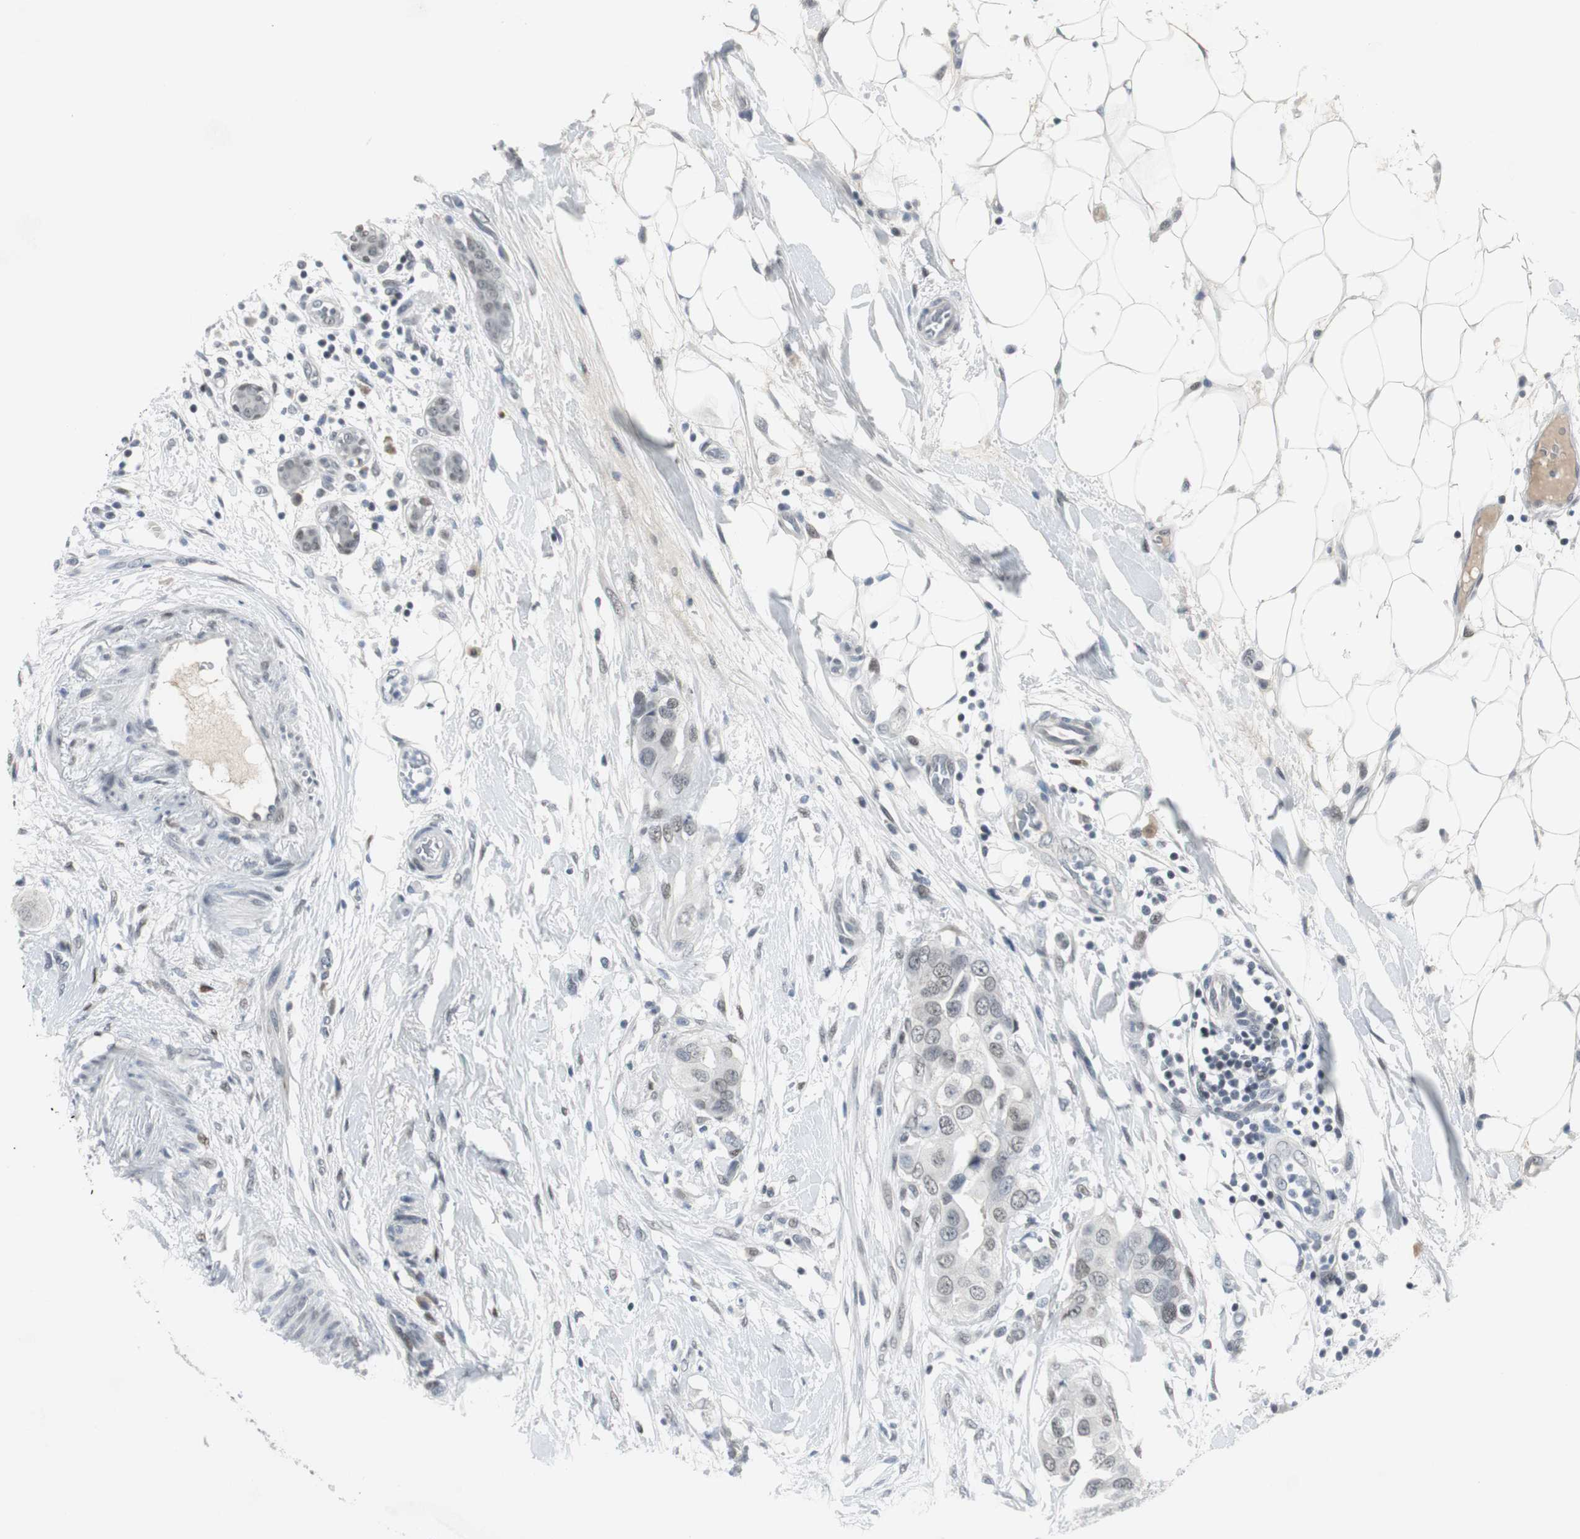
{"staining": {"intensity": "weak", "quantity": "25%-75%", "location": "nuclear"}, "tissue": "breast cancer", "cell_type": "Tumor cells", "image_type": "cancer", "snomed": [{"axis": "morphology", "description": "Duct carcinoma"}, {"axis": "topography", "description": "Breast"}], "caption": "Immunohistochemical staining of human infiltrating ductal carcinoma (breast) reveals low levels of weak nuclear protein expression in about 25%-75% of tumor cells. Using DAB (brown) and hematoxylin (blue) stains, captured at high magnification using brightfield microscopy.", "gene": "ELK1", "patient": {"sex": "female", "age": 40}}